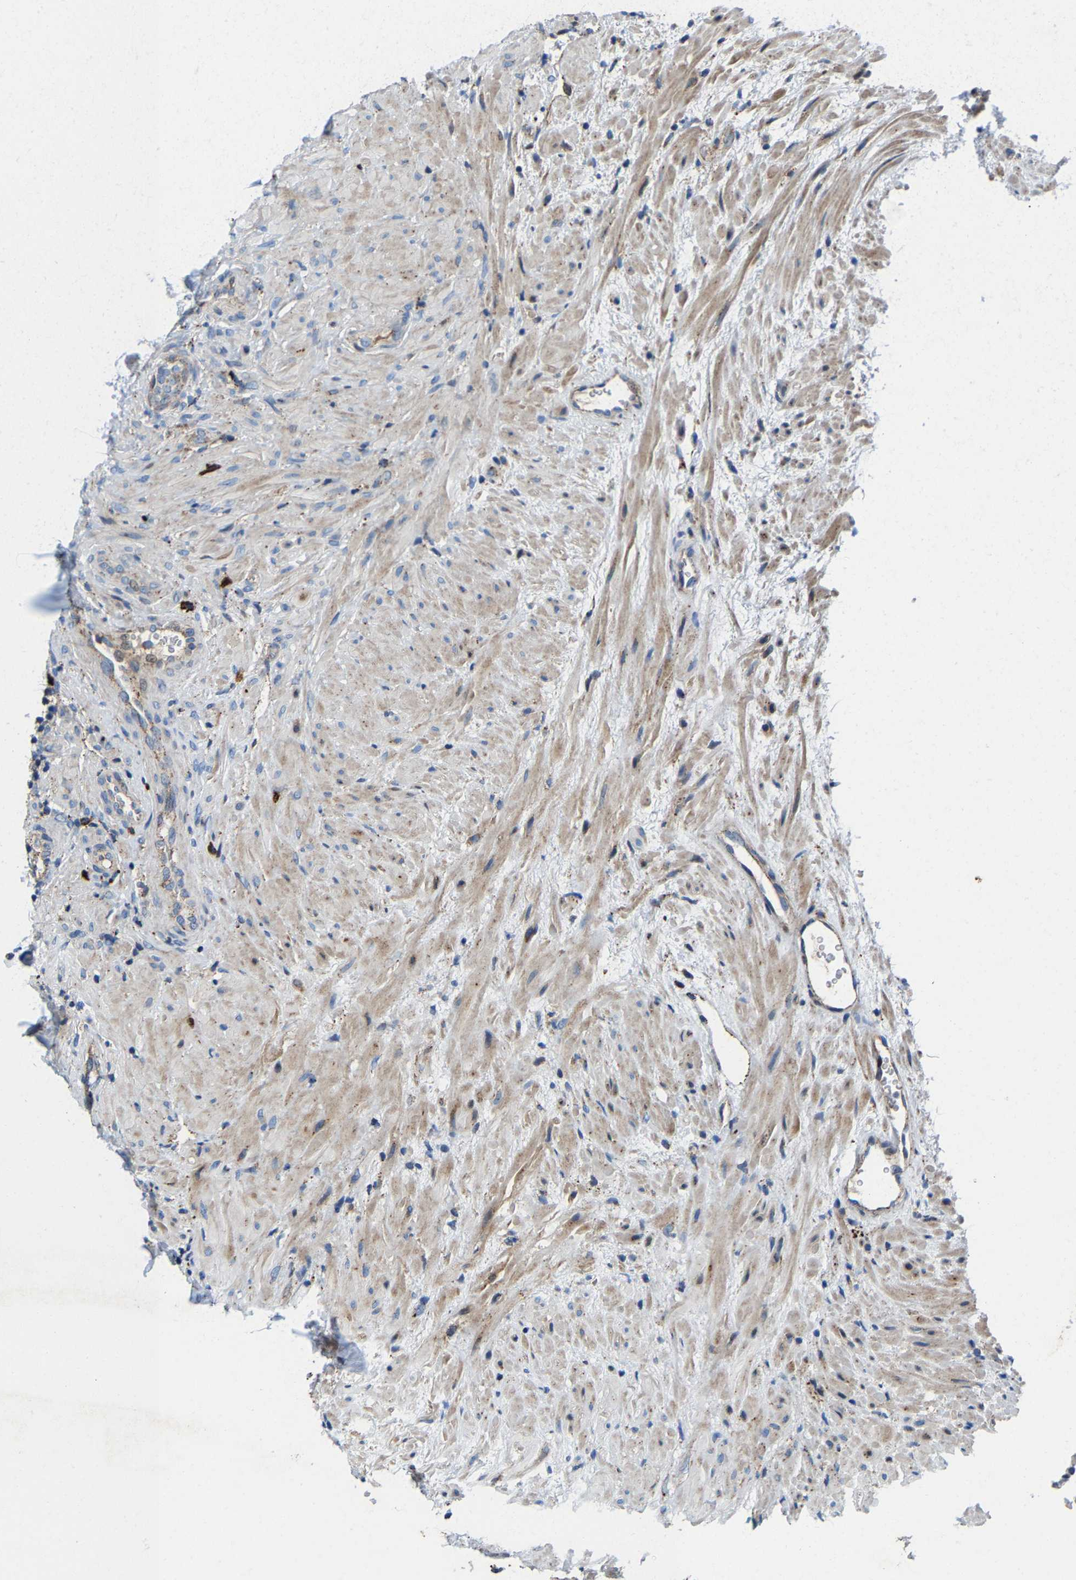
{"staining": {"intensity": "moderate", "quantity": ">75%", "location": "cytoplasmic/membranous"}, "tissue": "prostate", "cell_type": "Glandular cells", "image_type": "normal", "snomed": [{"axis": "morphology", "description": "Normal tissue, NOS"}, {"axis": "topography", "description": "Prostate"}], "caption": "There is medium levels of moderate cytoplasmic/membranous staining in glandular cells of unremarkable prostate, as demonstrated by immunohistochemical staining (brown color).", "gene": "DPP7", "patient": {"sex": "male", "age": 76}}